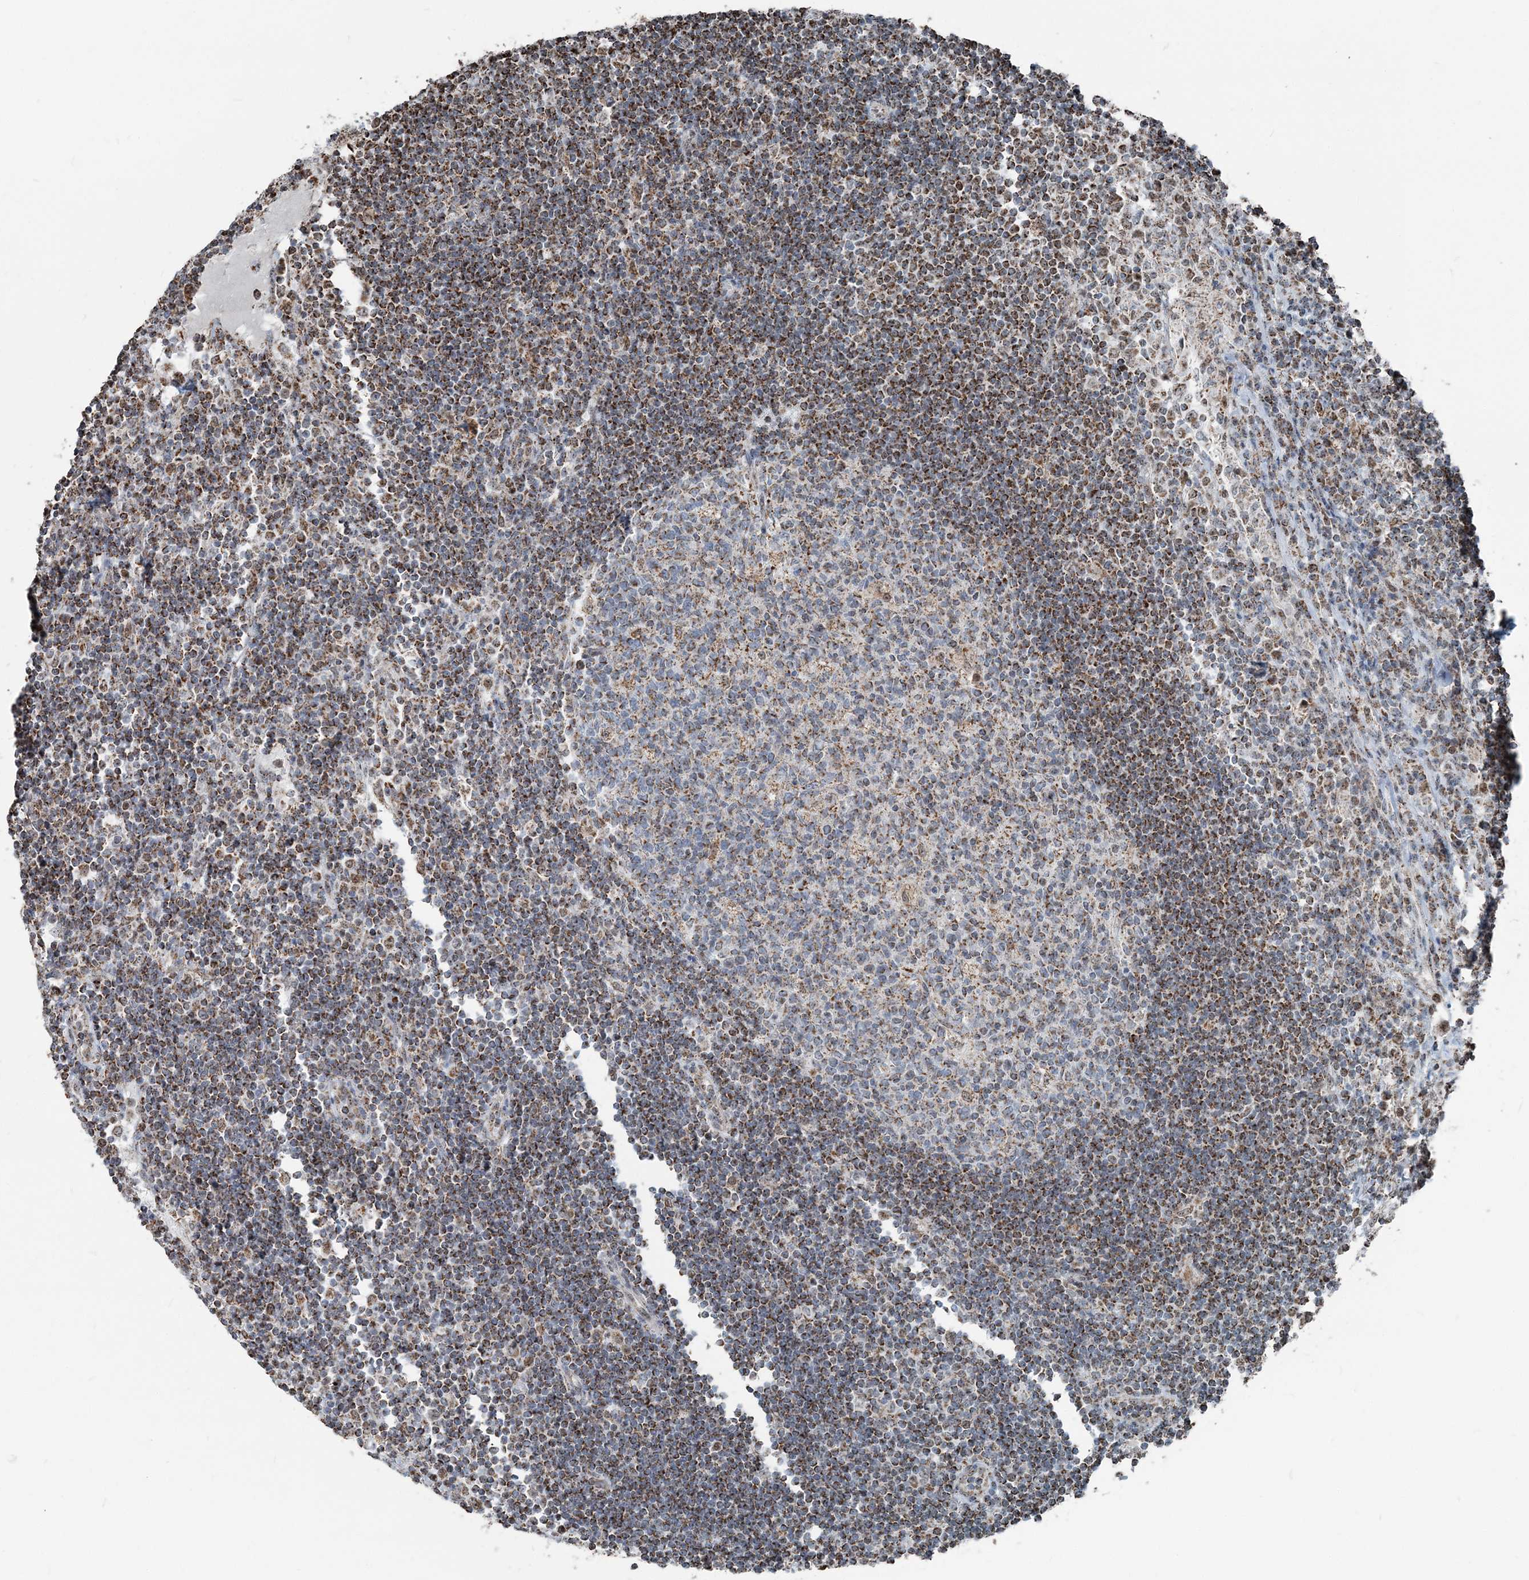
{"staining": {"intensity": "moderate", "quantity": "25%-75%", "location": "cytoplasmic/membranous"}, "tissue": "lymph node", "cell_type": "Germinal center cells", "image_type": "normal", "snomed": [{"axis": "morphology", "description": "Normal tissue, NOS"}, {"axis": "topography", "description": "Lymph node"}], "caption": "A micrograph showing moderate cytoplasmic/membranous staining in approximately 25%-75% of germinal center cells in normal lymph node, as visualized by brown immunohistochemical staining.", "gene": "SUCLG1", "patient": {"sex": "female", "age": 53}}